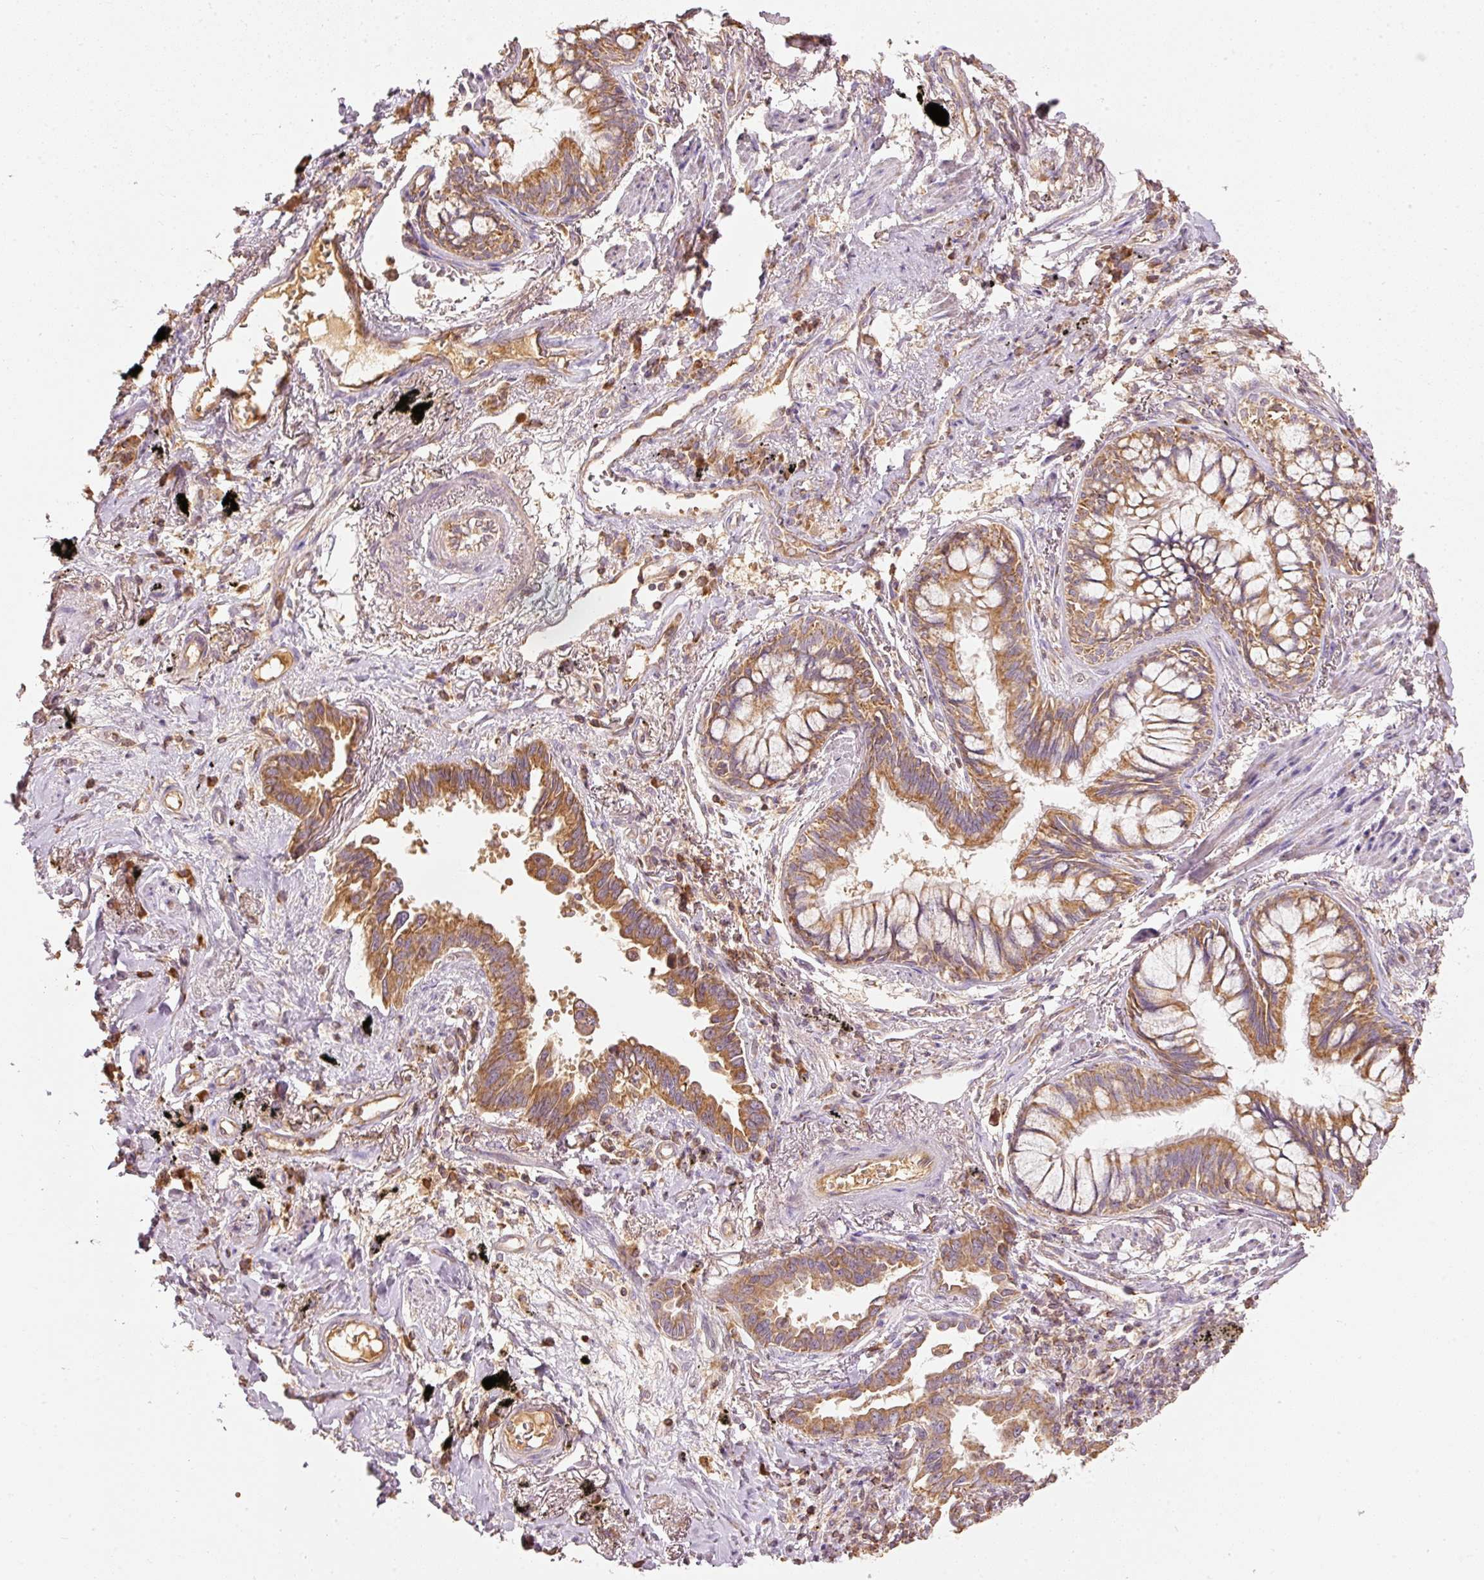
{"staining": {"intensity": "moderate", "quantity": ">75%", "location": "cytoplasmic/membranous"}, "tissue": "lung cancer", "cell_type": "Tumor cells", "image_type": "cancer", "snomed": [{"axis": "morphology", "description": "Adenocarcinoma, NOS"}, {"axis": "topography", "description": "Lung"}], "caption": "Protein staining of lung cancer (adenocarcinoma) tissue displays moderate cytoplasmic/membranous staining in approximately >75% of tumor cells.", "gene": "PSENEN", "patient": {"sex": "male", "age": 67}}